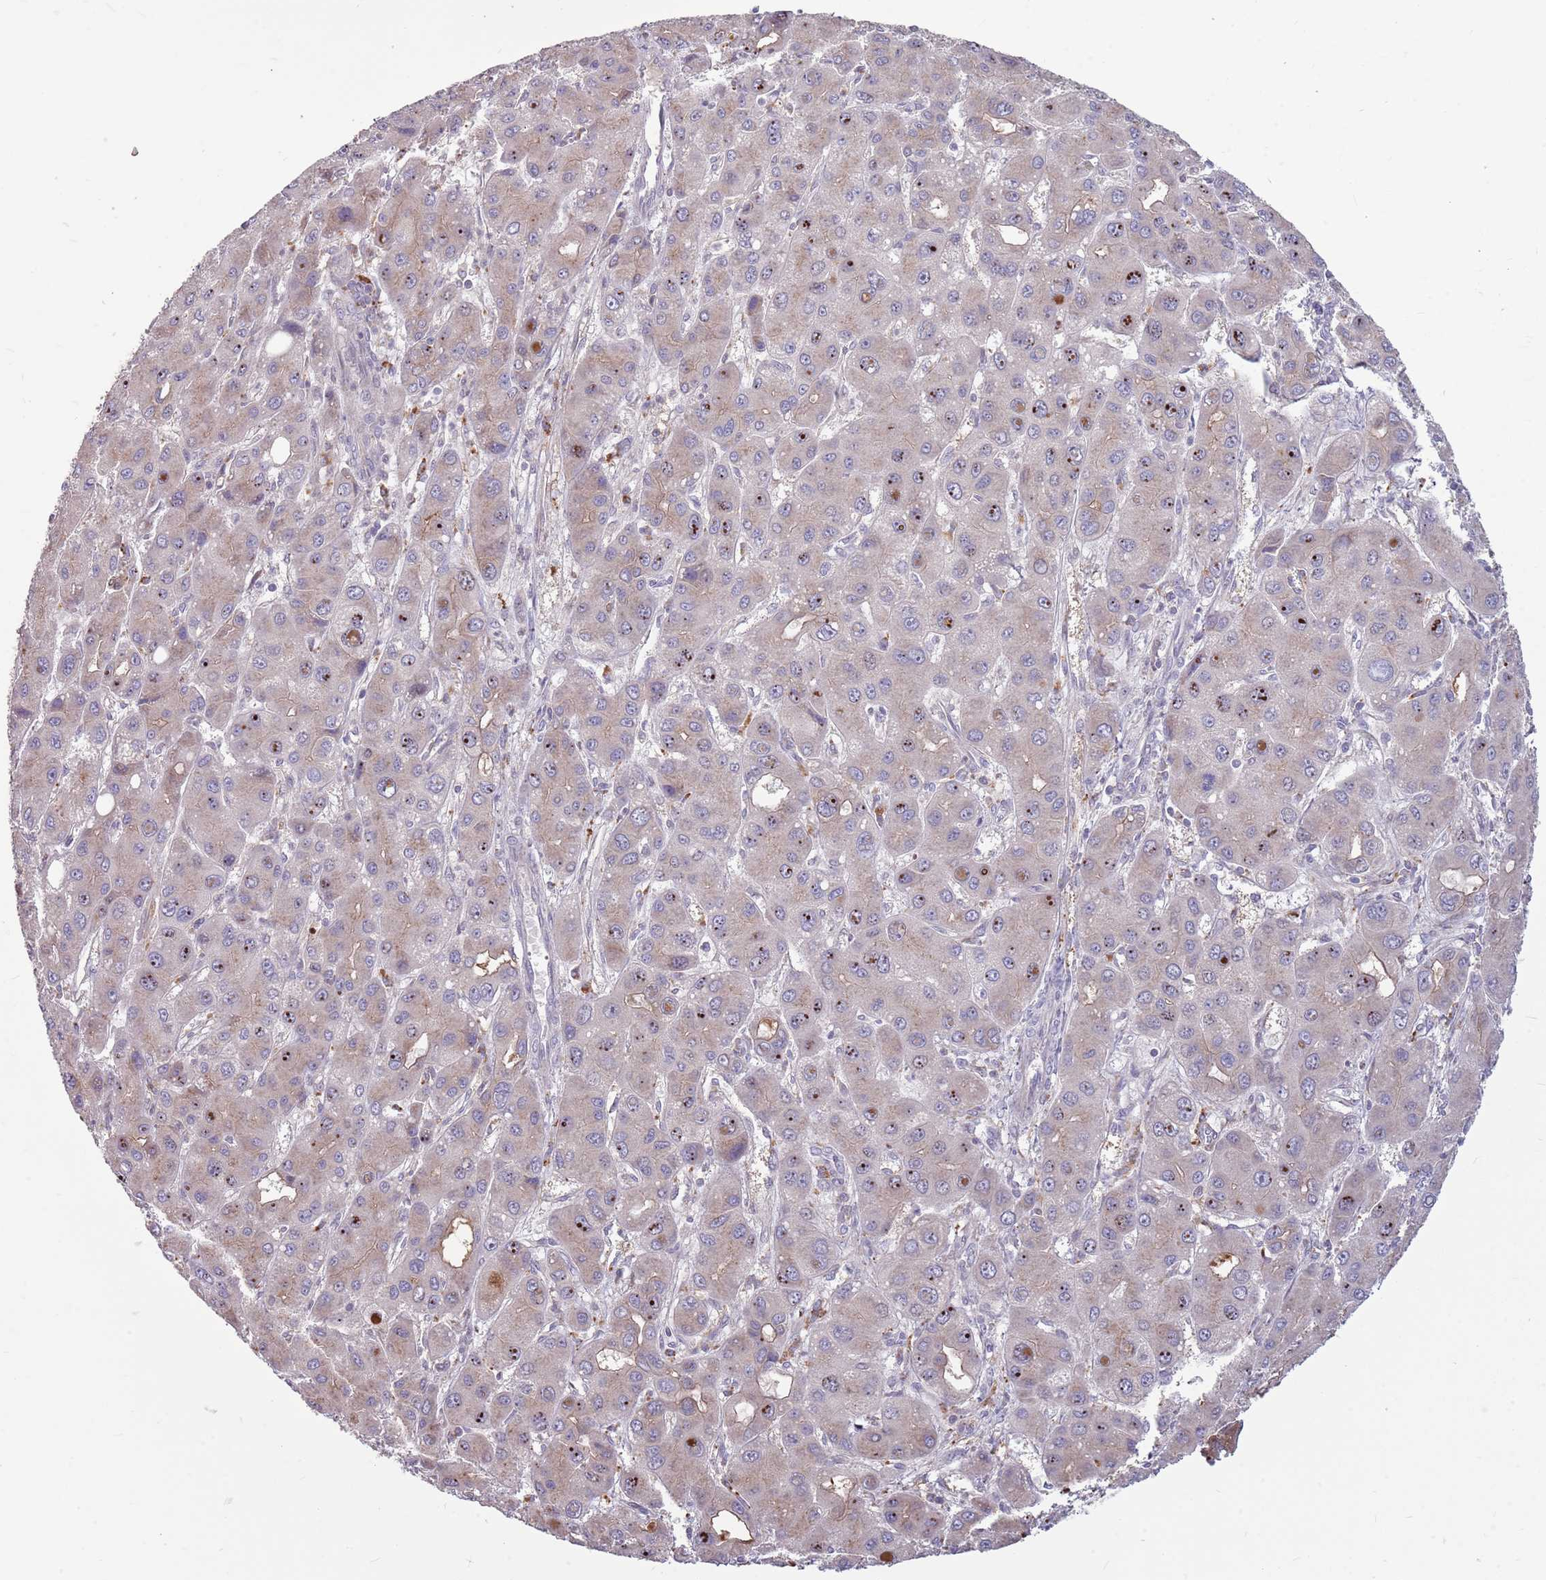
{"staining": {"intensity": "strong", "quantity": "<25%", "location": "nuclear"}, "tissue": "liver cancer", "cell_type": "Tumor cells", "image_type": "cancer", "snomed": [{"axis": "morphology", "description": "Carcinoma, Hepatocellular, NOS"}, {"axis": "topography", "description": "Liver"}], "caption": "This photomicrograph demonstrates liver cancer (hepatocellular carcinoma) stained with immunohistochemistry (IHC) to label a protein in brown. The nuclear of tumor cells show strong positivity for the protein. Nuclei are counter-stained blue.", "gene": "PPP1R27", "patient": {"sex": "male", "age": 55}}